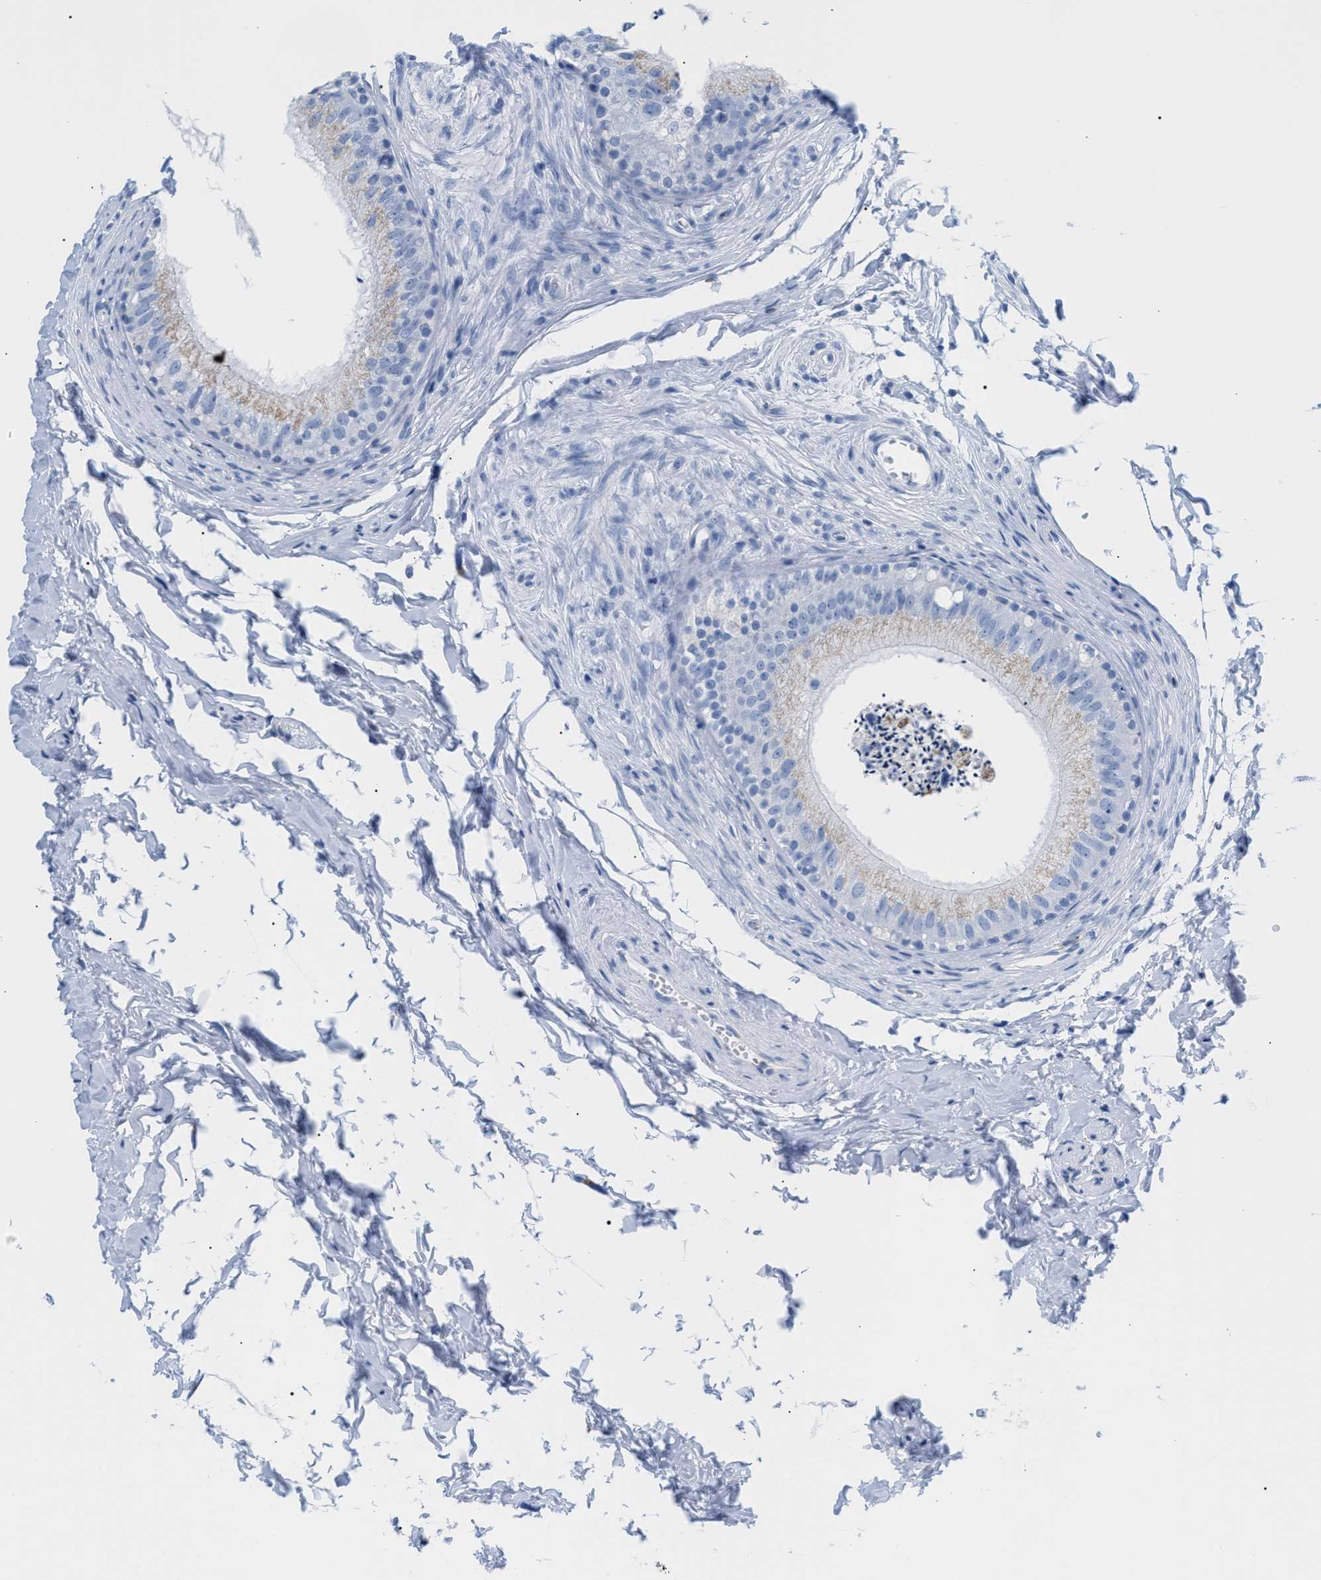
{"staining": {"intensity": "weak", "quantity": "25%-75%", "location": "cytoplasmic/membranous"}, "tissue": "epididymis", "cell_type": "Glandular cells", "image_type": "normal", "snomed": [{"axis": "morphology", "description": "Normal tissue, NOS"}, {"axis": "topography", "description": "Epididymis"}], "caption": "Immunohistochemistry image of normal epididymis: epididymis stained using immunohistochemistry (IHC) displays low levels of weak protein expression localized specifically in the cytoplasmic/membranous of glandular cells, appearing as a cytoplasmic/membranous brown color.", "gene": "TACC3", "patient": {"sex": "male", "age": 56}}